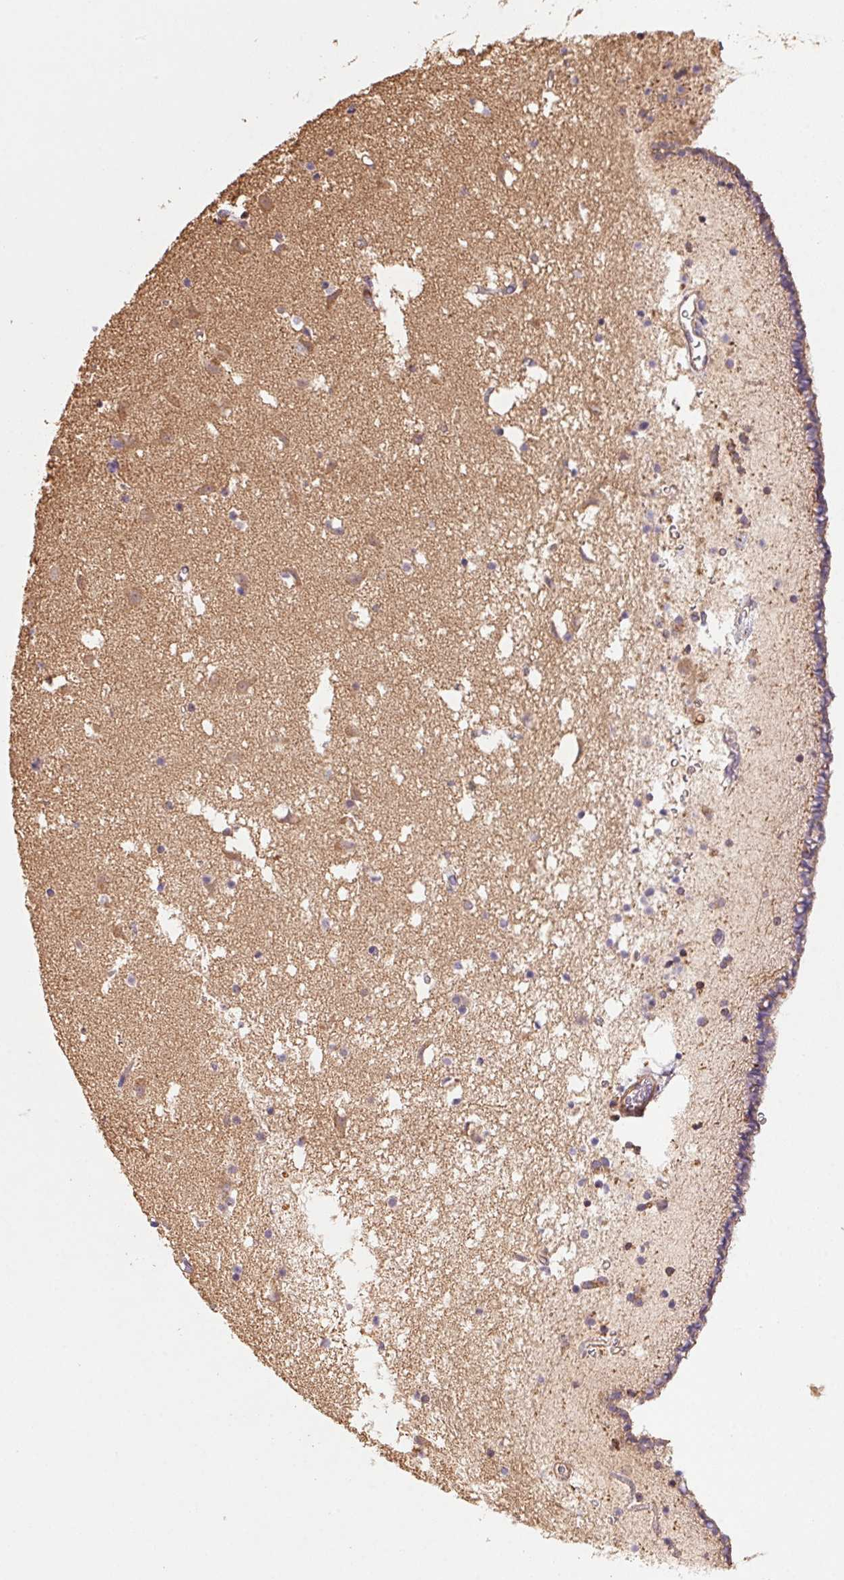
{"staining": {"intensity": "weak", "quantity": "<25%", "location": "cytoplasmic/membranous"}, "tissue": "caudate", "cell_type": "Glial cells", "image_type": "normal", "snomed": [{"axis": "morphology", "description": "Normal tissue, NOS"}, {"axis": "topography", "description": "Lateral ventricle wall"}], "caption": "IHC photomicrograph of unremarkable caudate stained for a protein (brown), which exhibits no staining in glial cells. The staining is performed using DAB (3,3'-diaminobenzidine) brown chromogen with nuclei counter-stained in using hematoxylin.", "gene": "ATG10", "patient": {"sex": "female", "age": 42}}